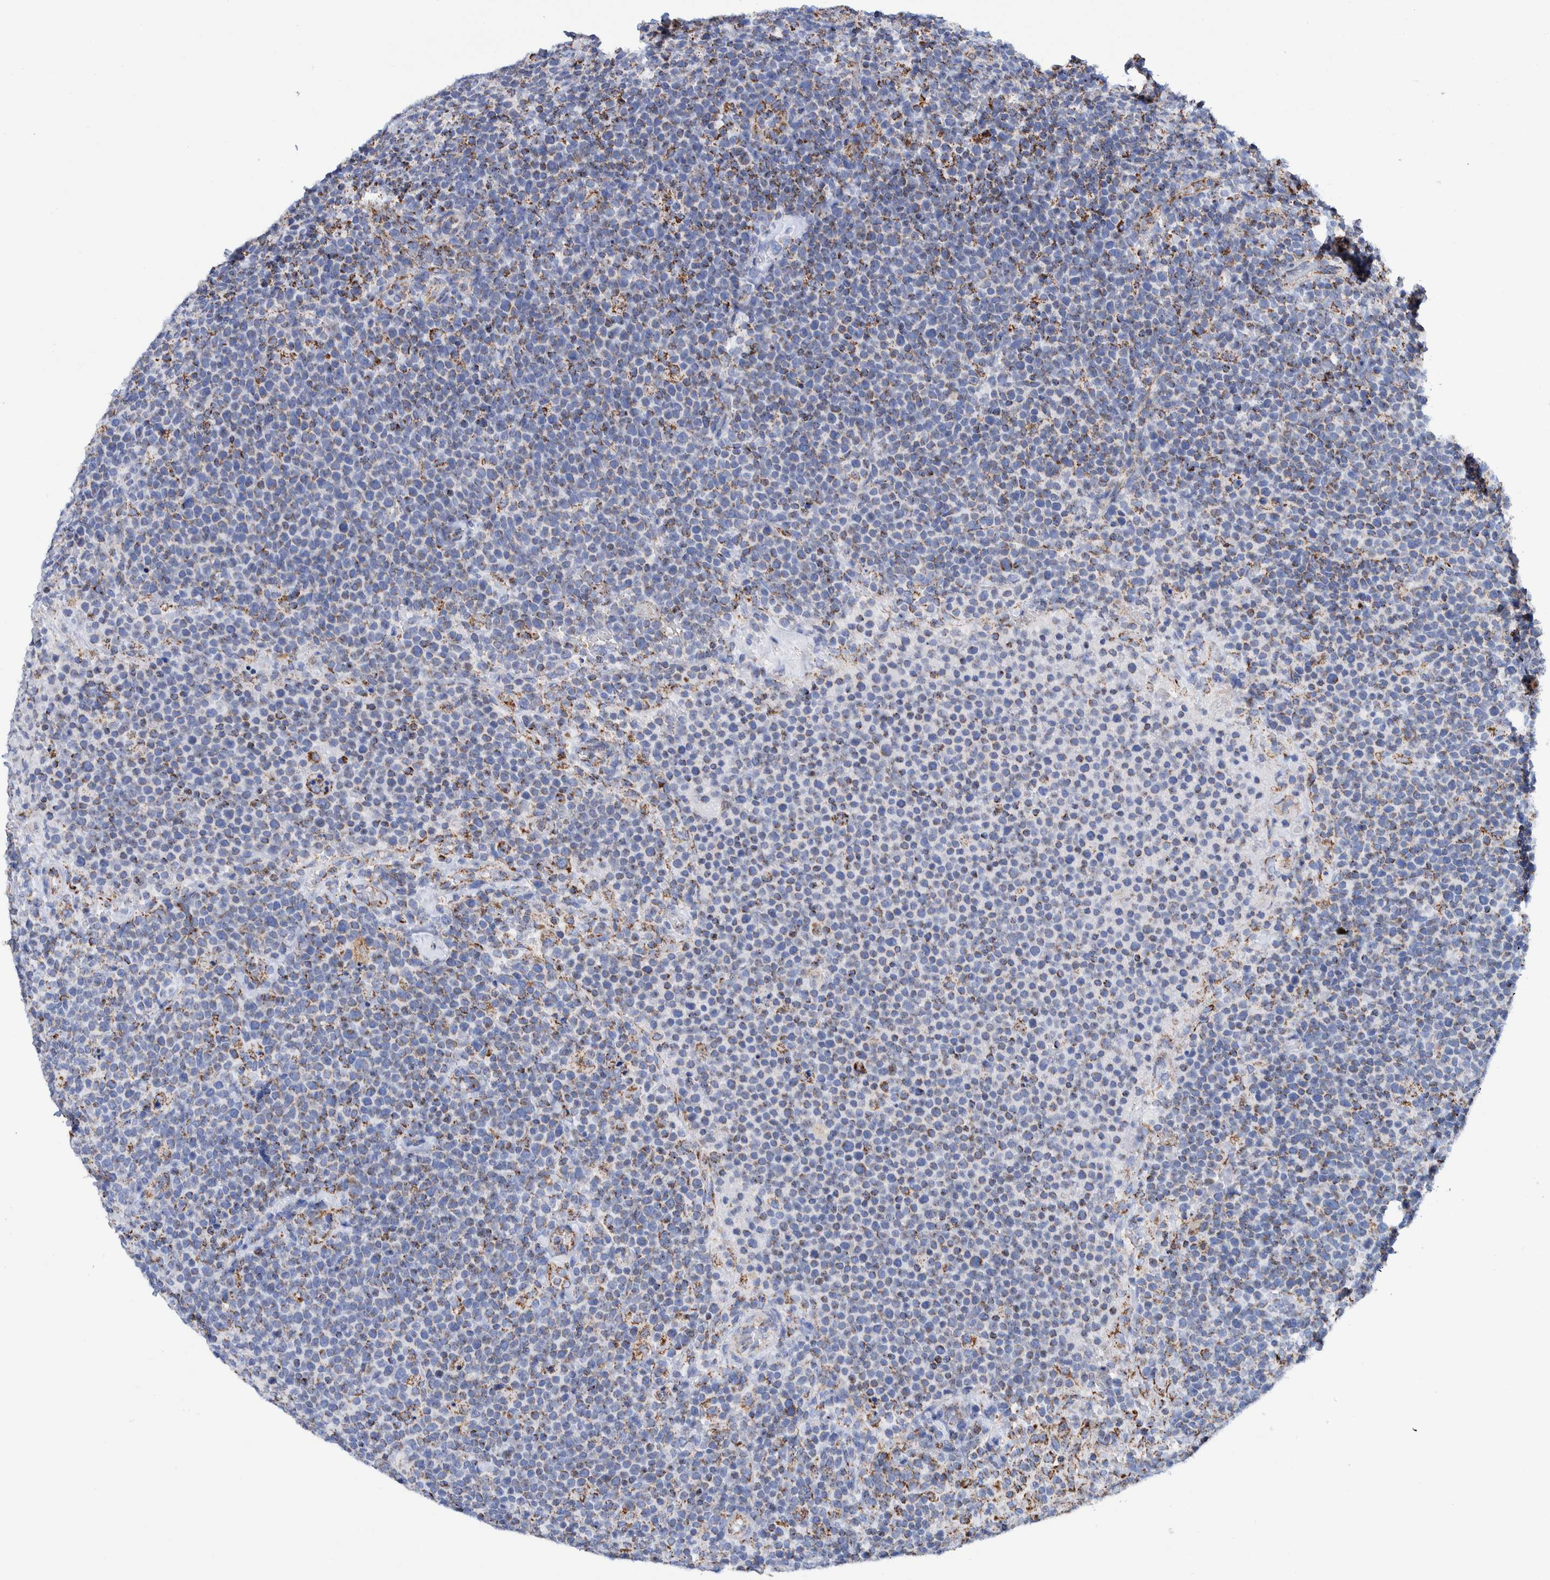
{"staining": {"intensity": "moderate", "quantity": "<25%", "location": "cytoplasmic/membranous"}, "tissue": "lymphoma", "cell_type": "Tumor cells", "image_type": "cancer", "snomed": [{"axis": "morphology", "description": "Malignant lymphoma, non-Hodgkin's type, High grade"}, {"axis": "topography", "description": "Lymph node"}], "caption": "High-grade malignant lymphoma, non-Hodgkin's type stained with a brown dye demonstrates moderate cytoplasmic/membranous positive staining in about <25% of tumor cells.", "gene": "DECR1", "patient": {"sex": "male", "age": 61}}